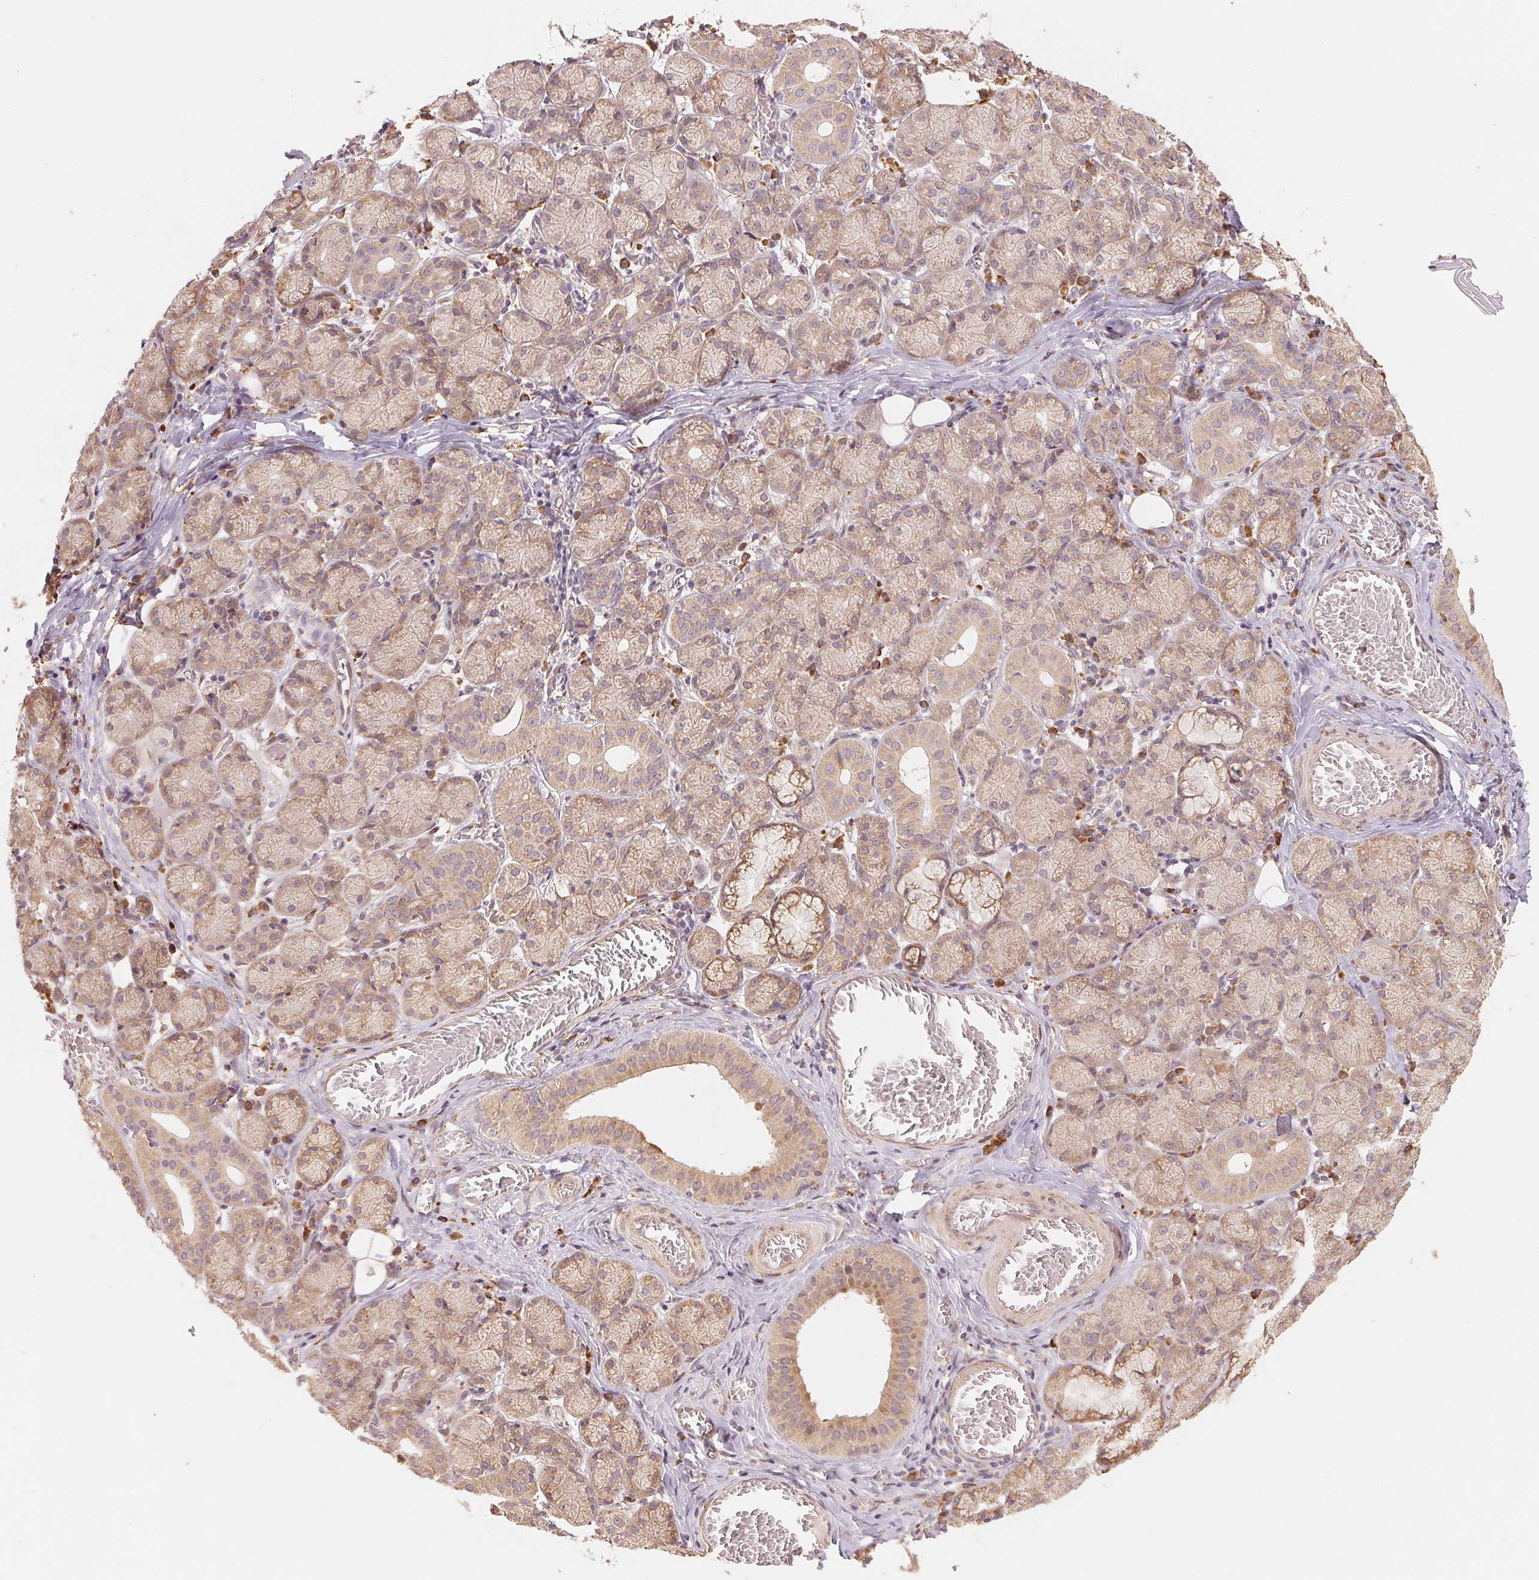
{"staining": {"intensity": "moderate", "quantity": ">75%", "location": "cytoplasmic/membranous"}, "tissue": "salivary gland", "cell_type": "Glandular cells", "image_type": "normal", "snomed": [{"axis": "morphology", "description": "Normal tissue, NOS"}, {"axis": "topography", "description": "Salivary gland"}, {"axis": "topography", "description": "Peripheral nerve tissue"}], "caption": "IHC micrograph of benign human salivary gland stained for a protein (brown), which reveals medium levels of moderate cytoplasmic/membranous expression in approximately >75% of glandular cells.", "gene": "SLC20A1", "patient": {"sex": "female", "age": 24}}